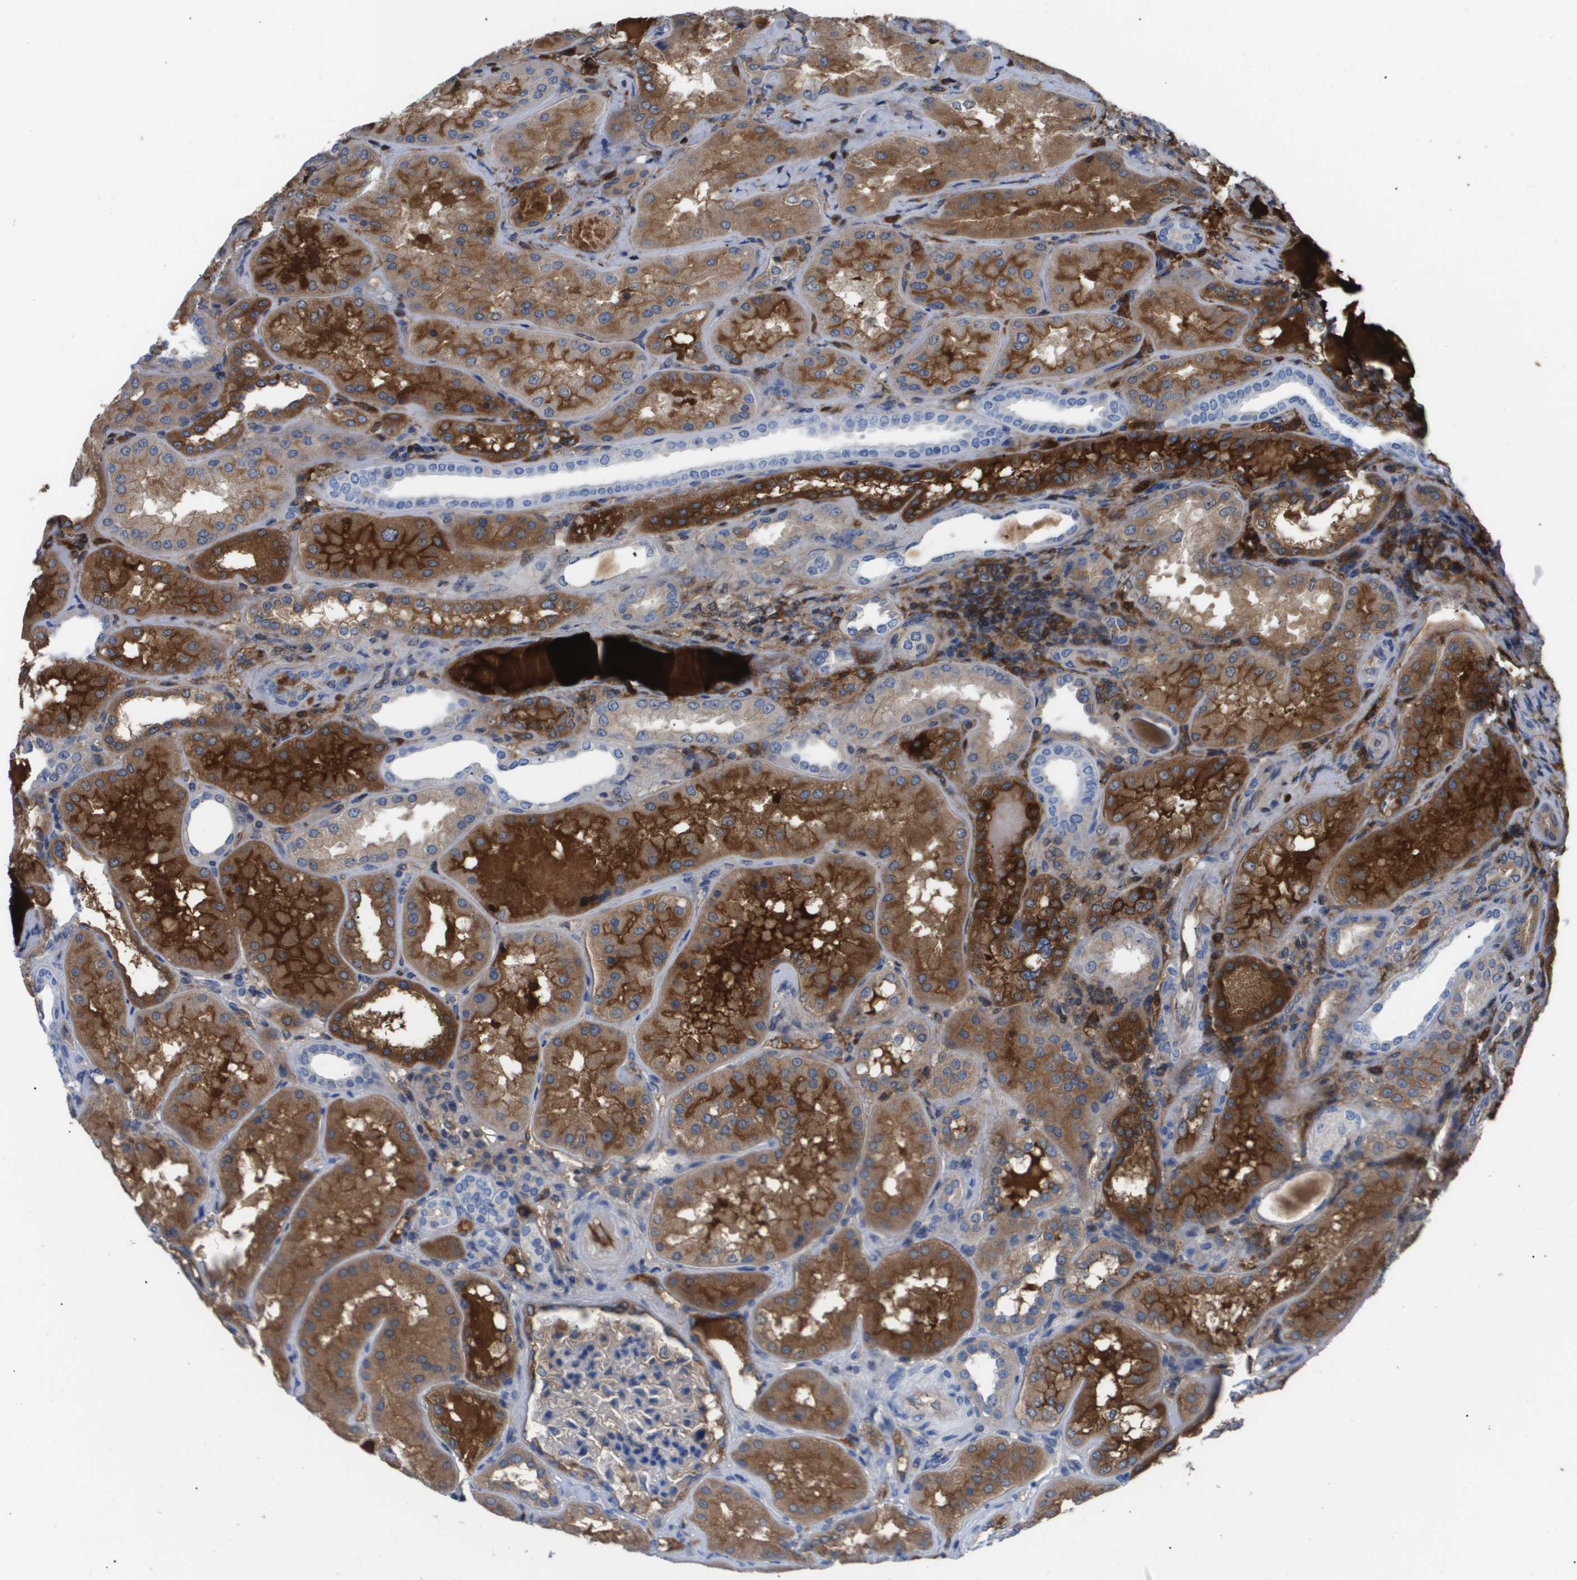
{"staining": {"intensity": "moderate", "quantity": "25%-75%", "location": "cytoplasmic/membranous"}, "tissue": "kidney", "cell_type": "Cells in glomeruli", "image_type": "normal", "snomed": [{"axis": "morphology", "description": "Normal tissue, NOS"}, {"axis": "topography", "description": "Kidney"}], "caption": "This micrograph displays IHC staining of unremarkable human kidney, with medium moderate cytoplasmic/membranous staining in approximately 25%-75% of cells in glomeruli.", "gene": "SERPINA6", "patient": {"sex": "female", "age": 56}}